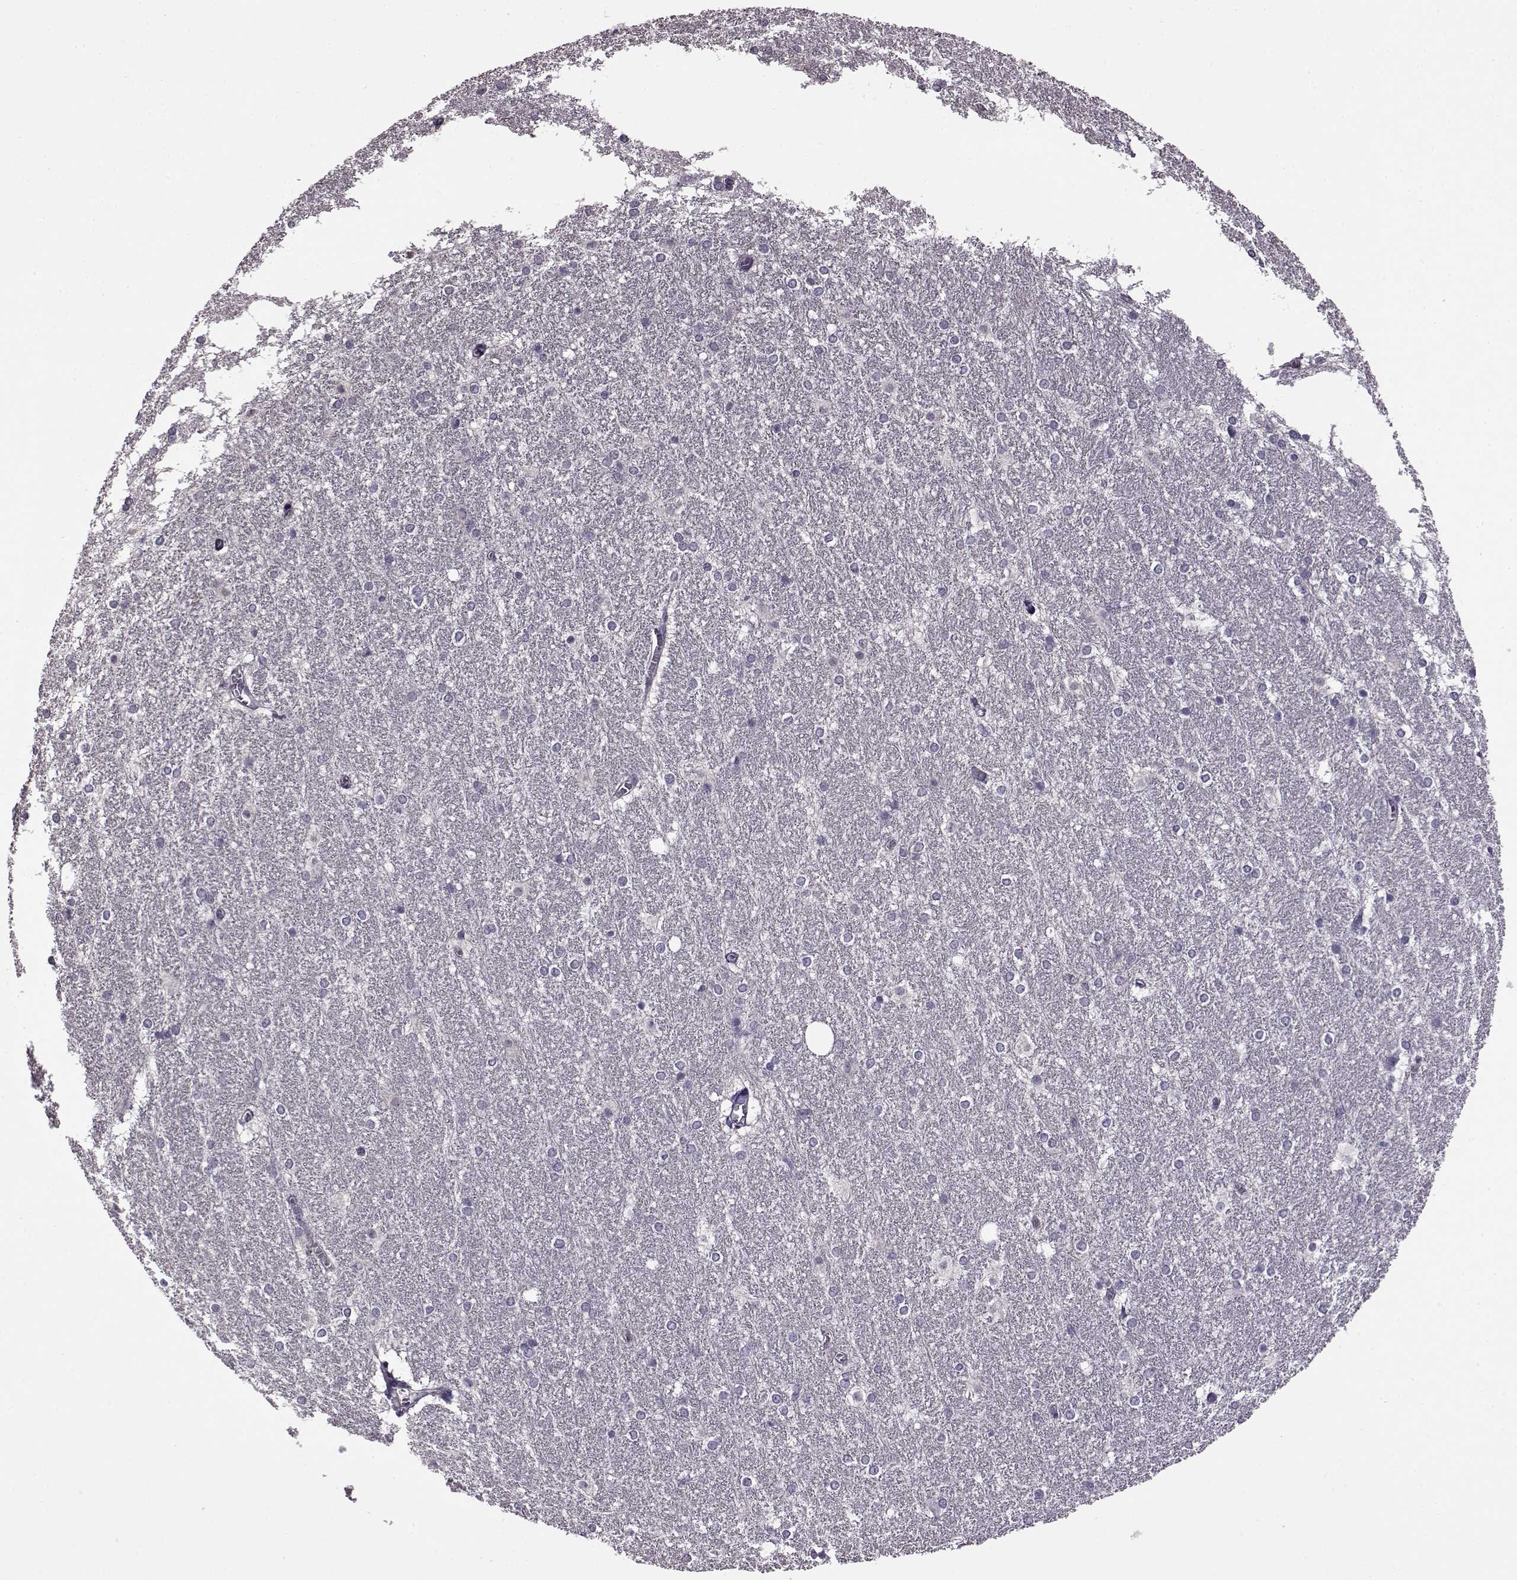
{"staining": {"intensity": "negative", "quantity": "none", "location": "none"}, "tissue": "hippocampus", "cell_type": "Glial cells", "image_type": "normal", "snomed": [{"axis": "morphology", "description": "Normal tissue, NOS"}, {"axis": "topography", "description": "Cerebral cortex"}, {"axis": "topography", "description": "Hippocampus"}], "caption": "Hippocampus stained for a protein using immunohistochemistry displays no staining glial cells.", "gene": "EDDM3B", "patient": {"sex": "female", "age": 19}}